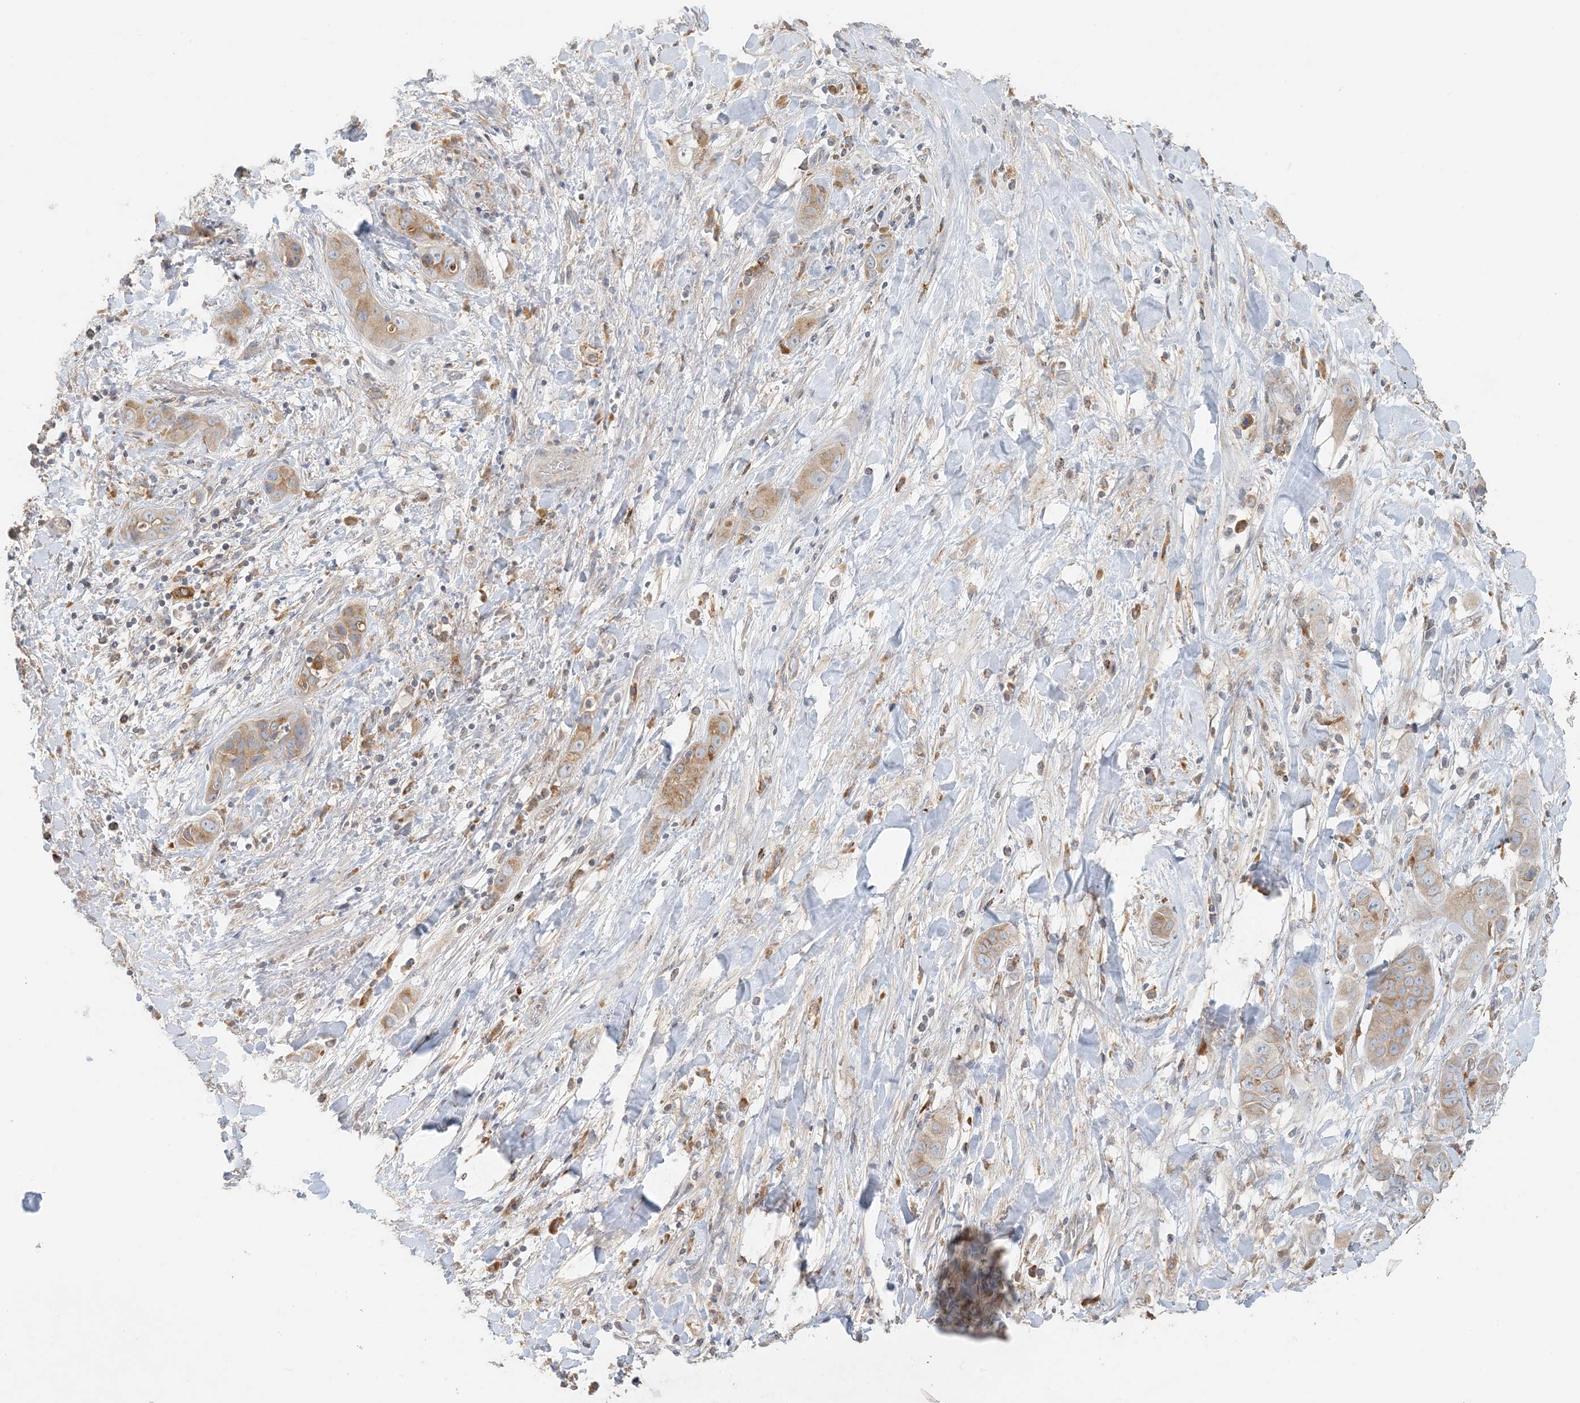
{"staining": {"intensity": "moderate", "quantity": ">75%", "location": "cytoplasmic/membranous"}, "tissue": "liver cancer", "cell_type": "Tumor cells", "image_type": "cancer", "snomed": [{"axis": "morphology", "description": "Cholangiocarcinoma"}, {"axis": "topography", "description": "Liver"}], "caption": "This image exhibits liver cancer (cholangiocarcinoma) stained with immunohistochemistry to label a protein in brown. The cytoplasmic/membranous of tumor cells show moderate positivity for the protein. Nuclei are counter-stained blue.", "gene": "SPPL2A", "patient": {"sex": "female", "age": 52}}